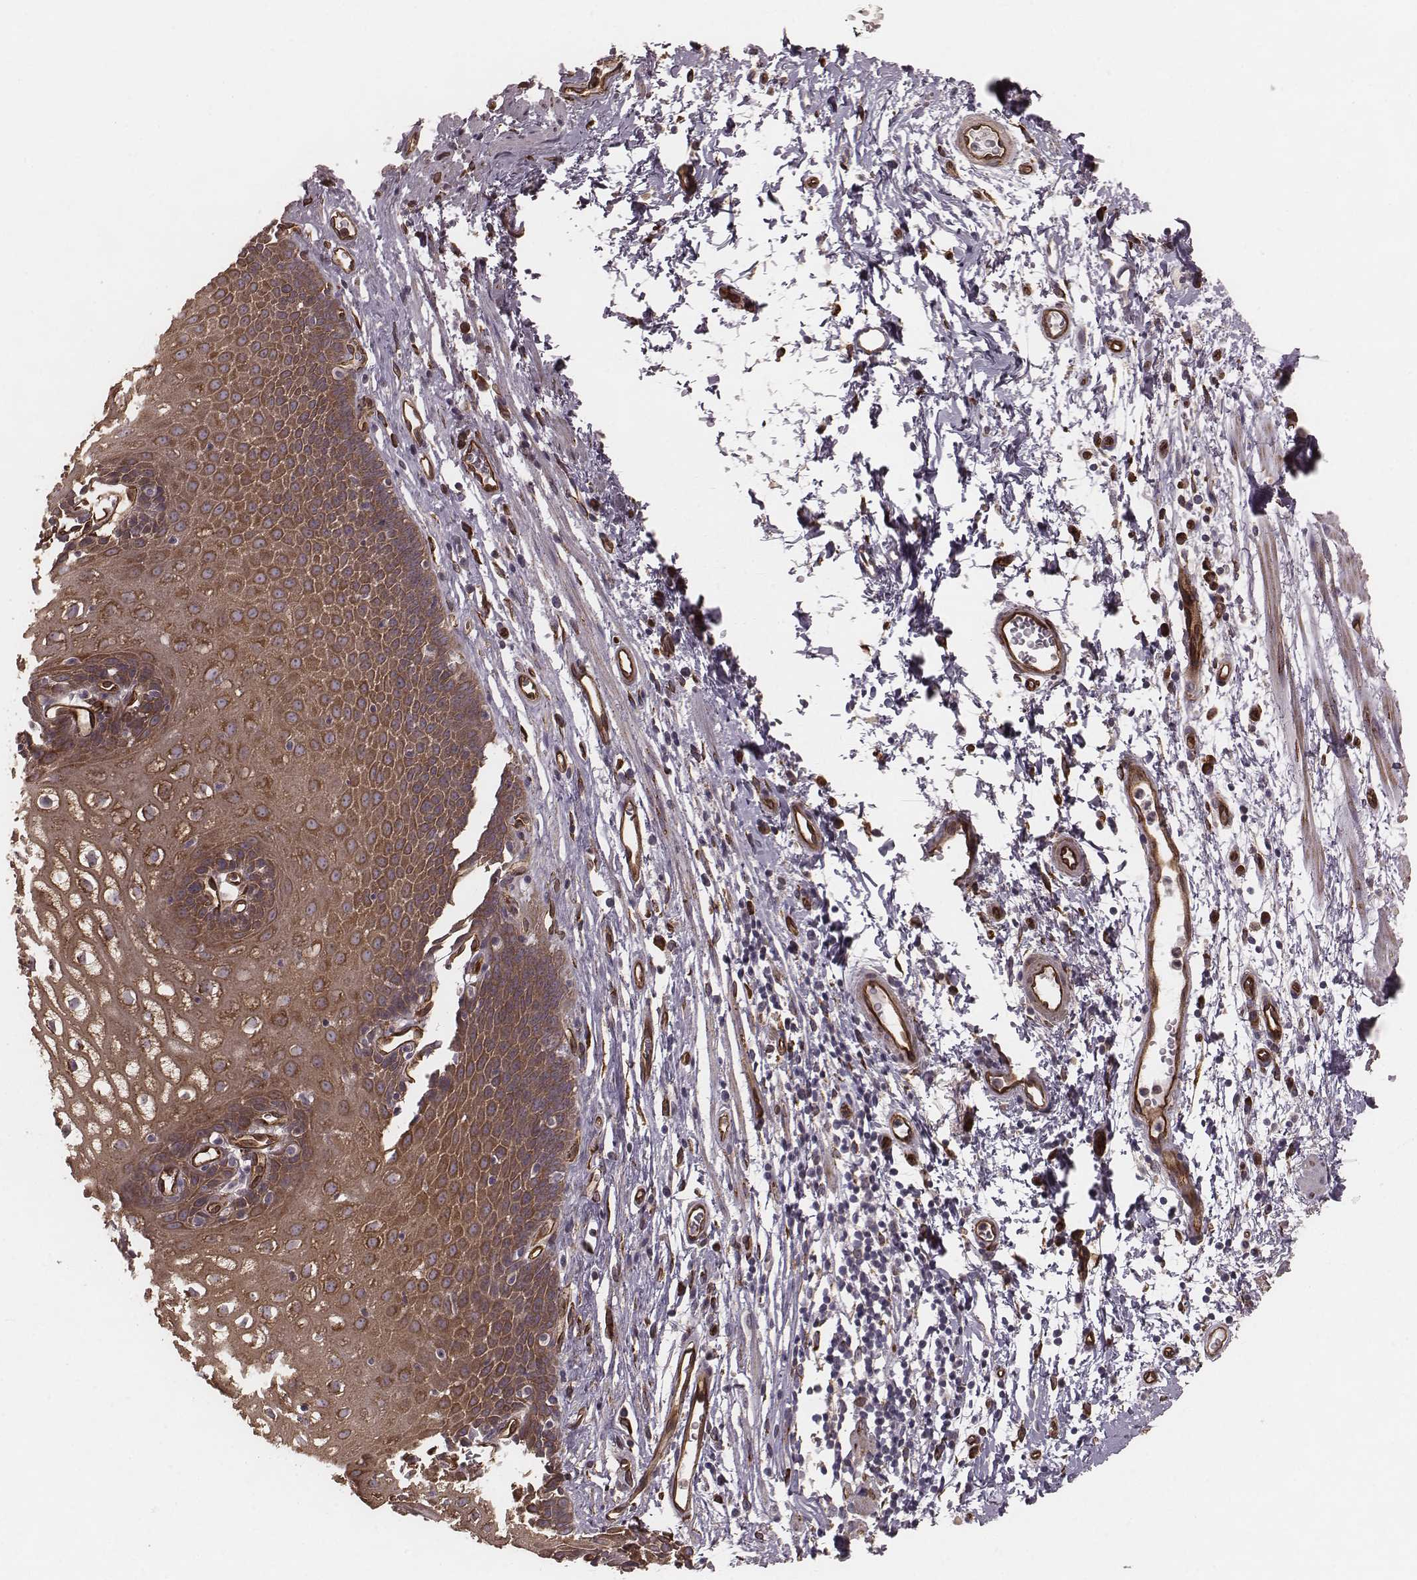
{"staining": {"intensity": "moderate", "quantity": ">75%", "location": "cytoplasmic/membranous"}, "tissue": "esophagus", "cell_type": "Squamous epithelial cells", "image_type": "normal", "snomed": [{"axis": "morphology", "description": "Normal tissue, NOS"}, {"axis": "topography", "description": "Esophagus"}], "caption": "A brown stain labels moderate cytoplasmic/membranous positivity of a protein in squamous epithelial cells of benign esophagus.", "gene": "PALMD", "patient": {"sex": "male", "age": 72}}